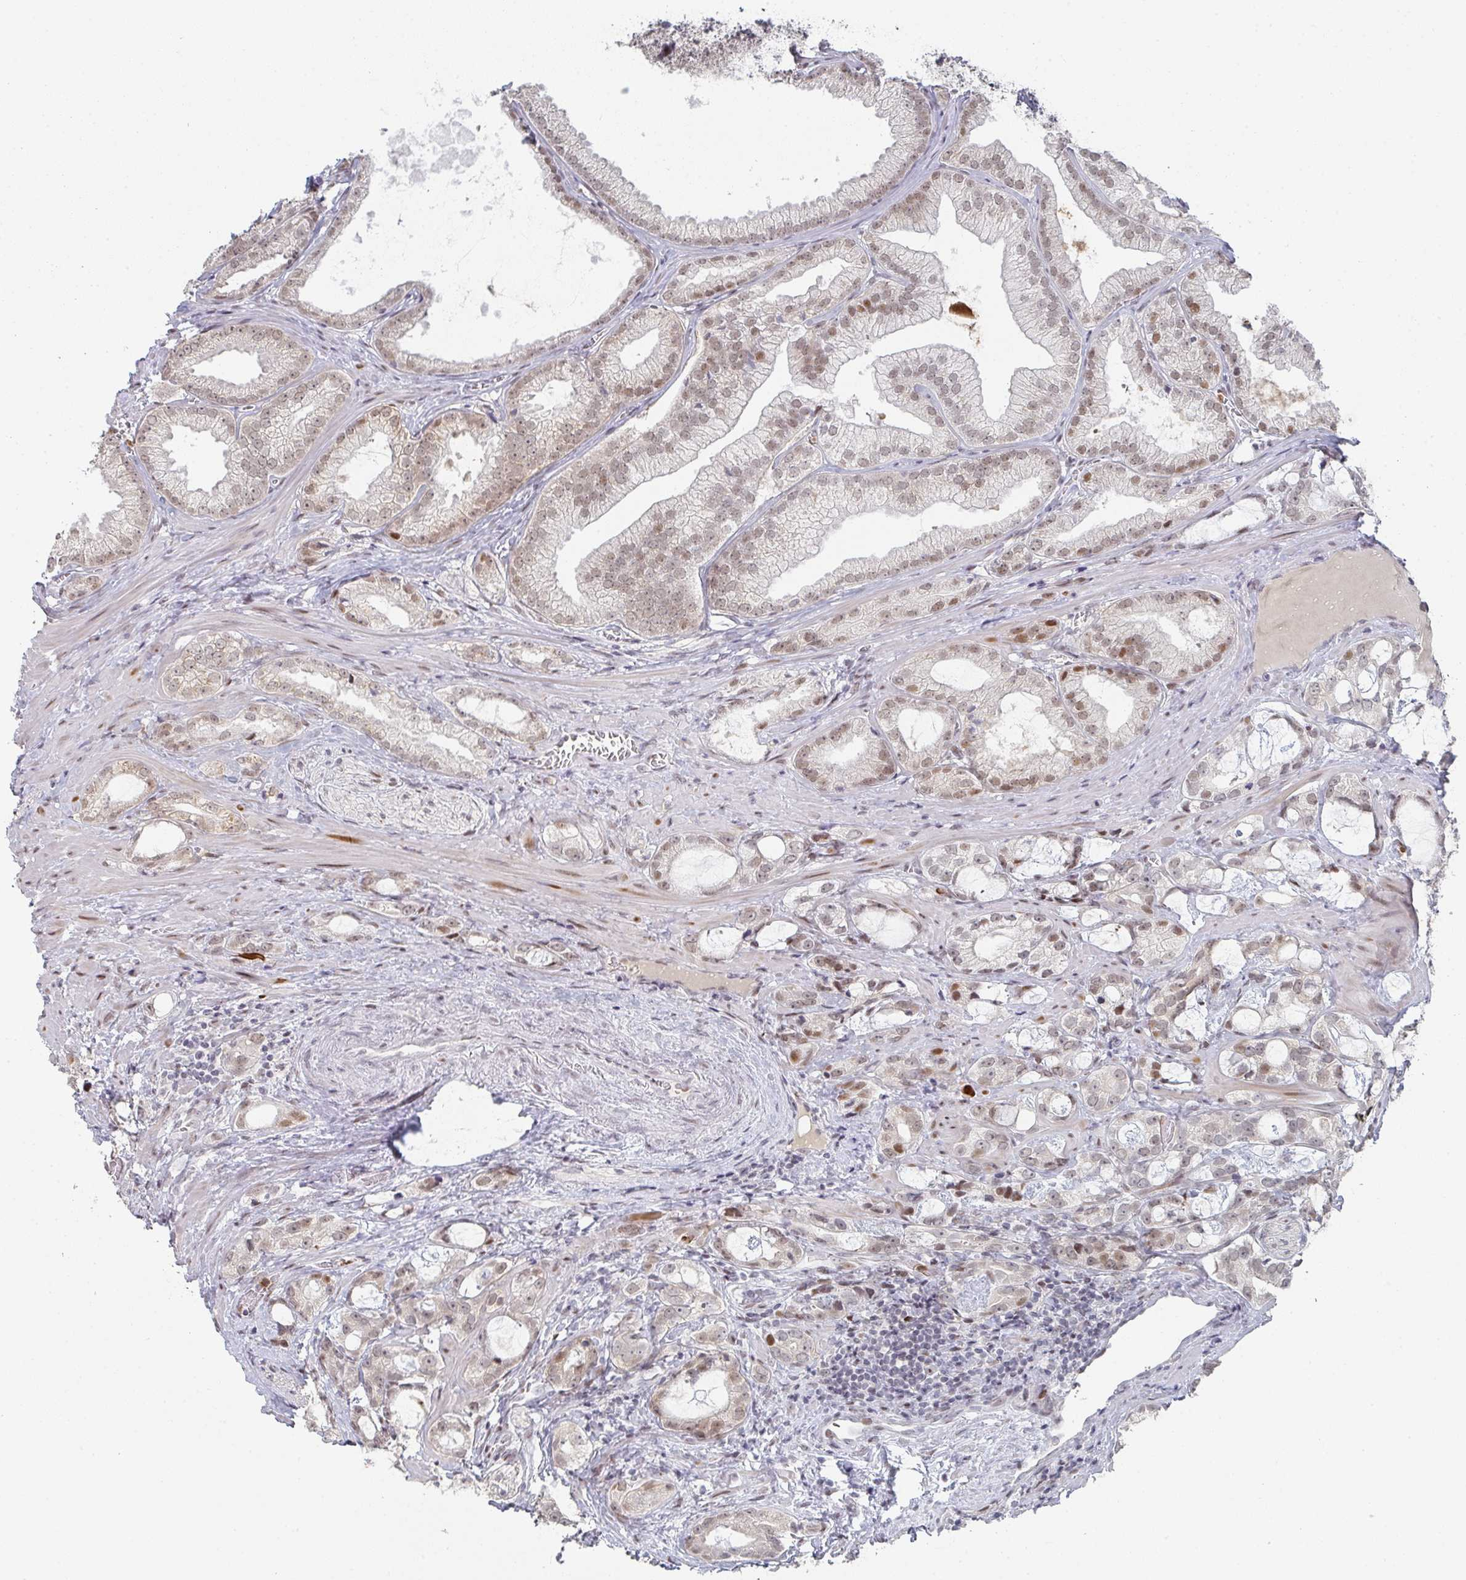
{"staining": {"intensity": "weak", "quantity": ">75%", "location": "nuclear"}, "tissue": "prostate cancer", "cell_type": "Tumor cells", "image_type": "cancer", "snomed": [{"axis": "morphology", "description": "Adenocarcinoma, Medium grade"}, {"axis": "topography", "description": "Prostate"}], "caption": "Prostate cancer (medium-grade adenocarcinoma) stained with immunohistochemistry (IHC) exhibits weak nuclear staining in about >75% of tumor cells.", "gene": "LIN54", "patient": {"sex": "male", "age": 57}}